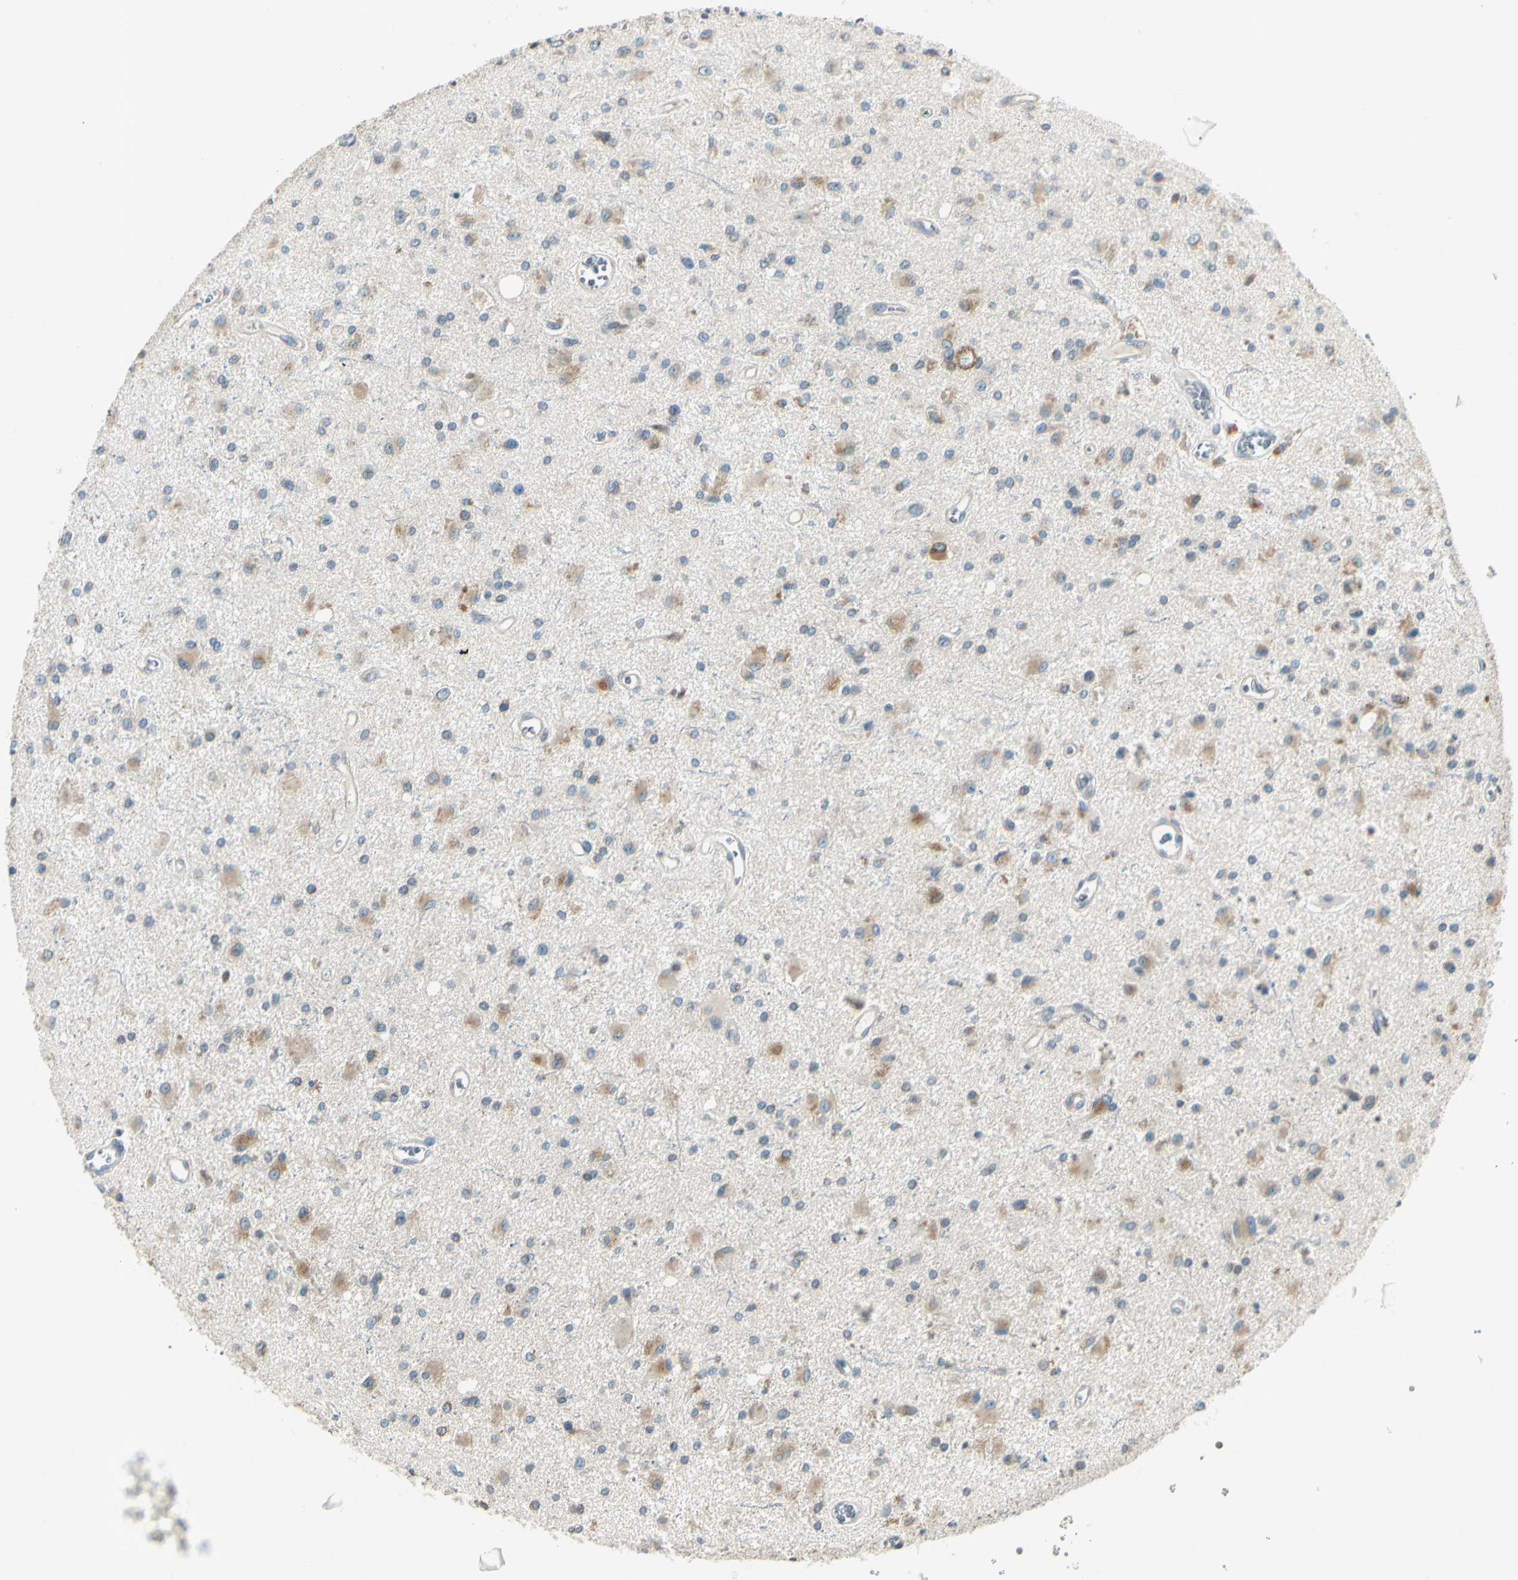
{"staining": {"intensity": "weak", "quantity": "<25%", "location": "cytoplasmic/membranous"}, "tissue": "glioma", "cell_type": "Tumor cells", "image_type": "cancer", "snomed": [{"axis": "morphology", "description": "Glioma, malignant, Low grade"}, {"axis": "topography", "description": "Brain"}], "caption": "Tumor cells are negative for protein expression in human malignant low-grade glioma.", "gene": "BNIP1", "patient": {"sex": "male", "age": 58}}